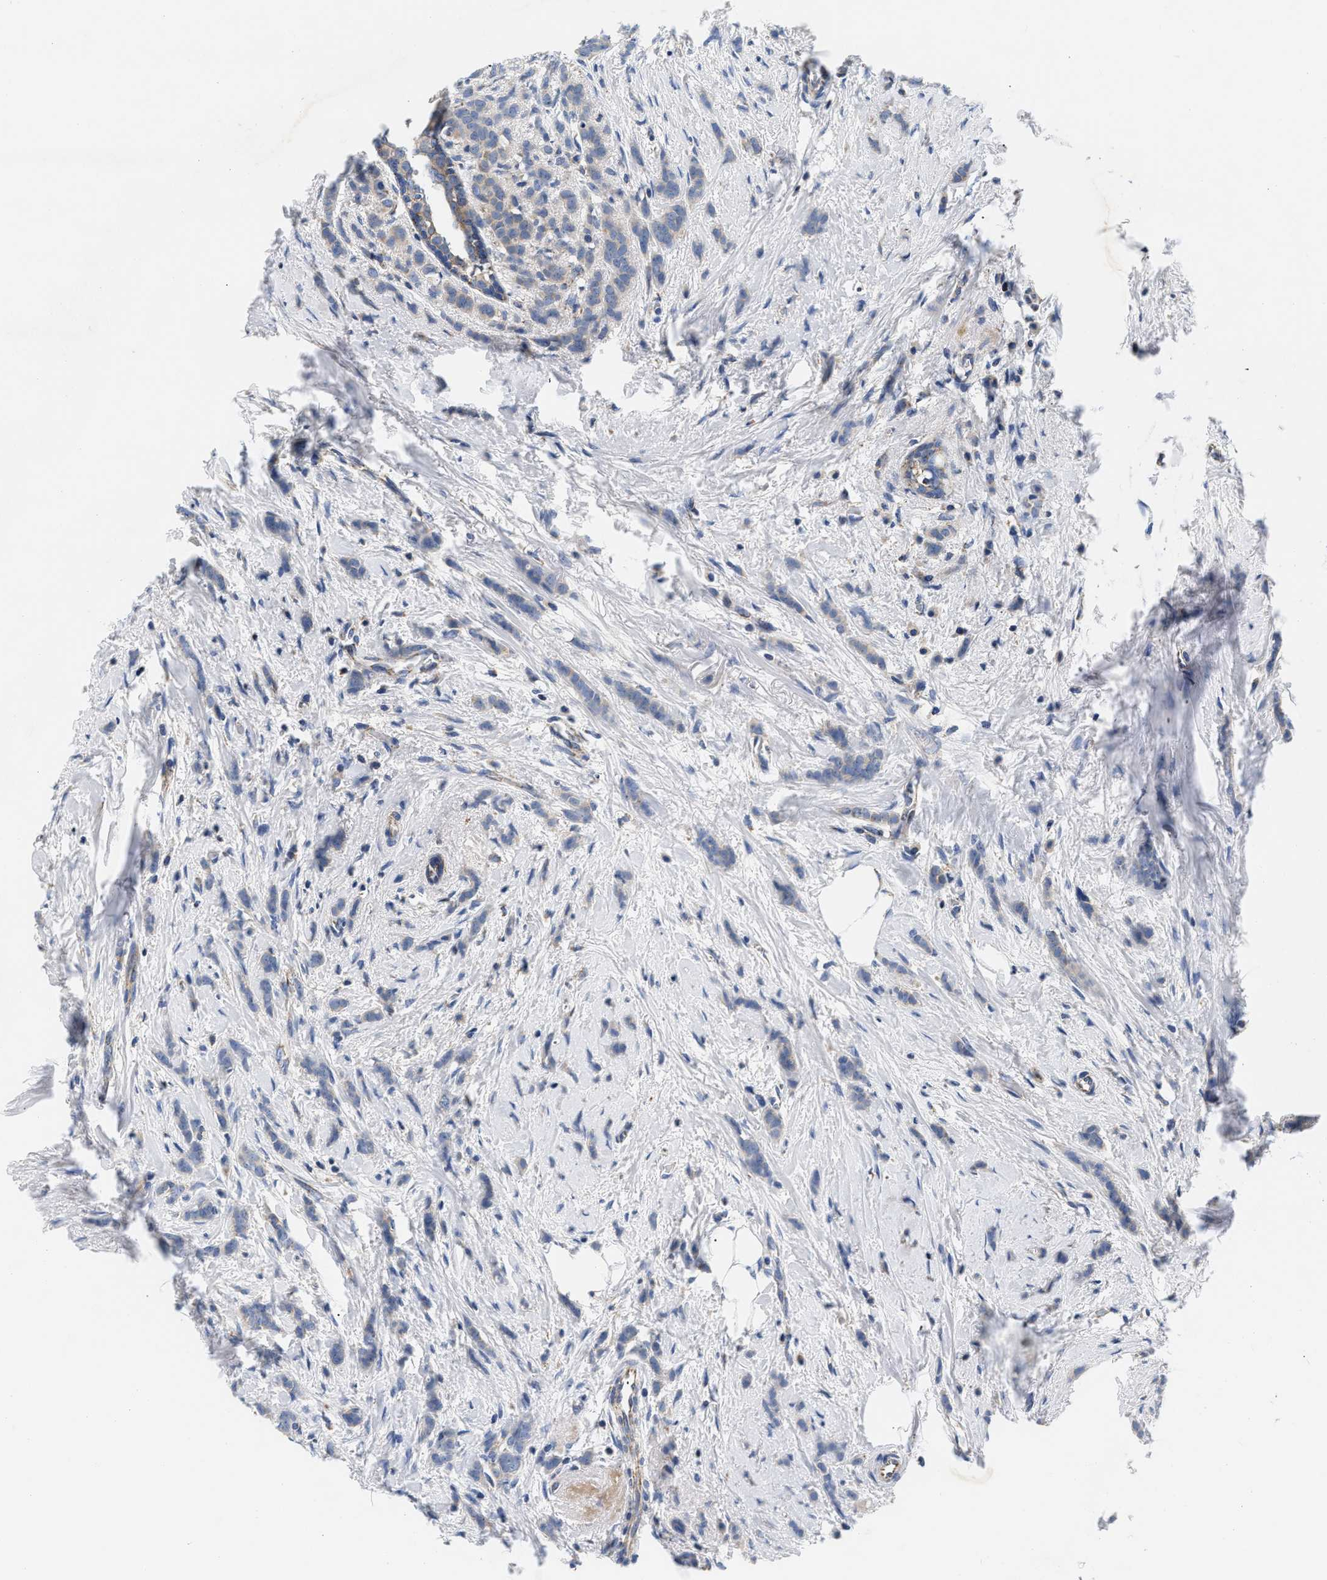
{"staining": {"intensity": "negative", "quantity": "none", "location": "none"}, "tissue": "breast cancer", "cell_type": "Tumor cells", "image_type": "cancer", "snomed": [{"axis": "morphology", "description": "Lobular carcinoma, in situ"}, {"axis": "morphology", "description": "Lobular carcinoma"}, {"axis": "topography", "description": "Breast"}], "caption": "This is an IHC histopathology image of human lobular carcinoma (breast). There is no positivity in tumor cells.", "gene": "PDP1", "patient": {"sex": "female", "age": 41}}